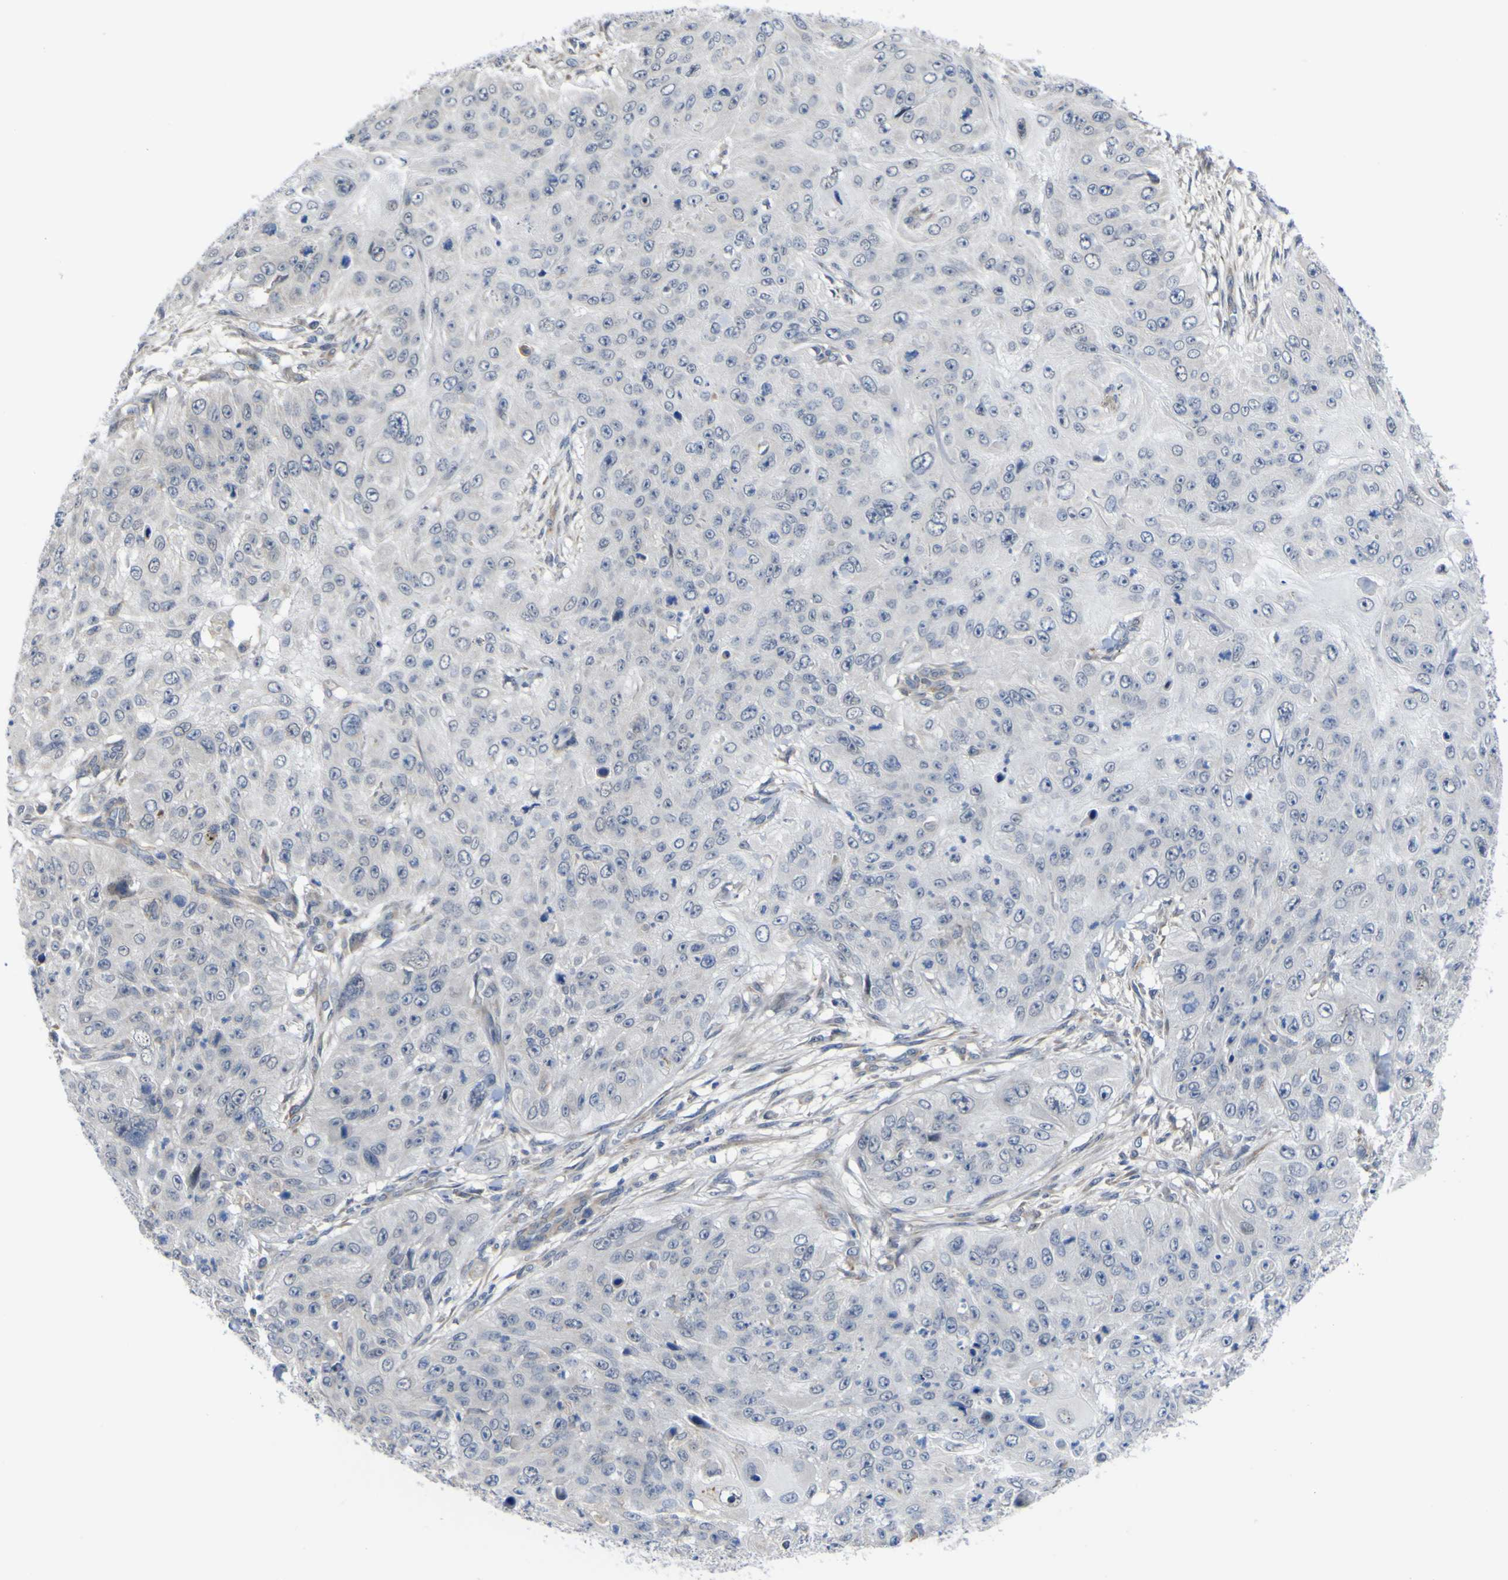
{"staining": {"intensity": "negative", "quantity": "none", "location": "none"}, "tissue": "skin cancer", "cell_type": "Tumor cells", "image_type": "cancer", "snomed": [{"axis": "morphology", "description": "Squamous cell carcinoma, NOS"}, {"axis": "topography", "description": "Skin"}], "caption": "High power microscopy photomicrograph of an immunohistochemistry (IHC) histopathology image of squamous cell carcinoma (skin), revealing no significant staining in tumor cells. (DAB (3,3'-diaminobenzidine) immunohistochemistry (IHC) with hematoxylin counter stain).", "gene": "TNFRSF11A", "patient": {"sex": "female", "age": 80}}